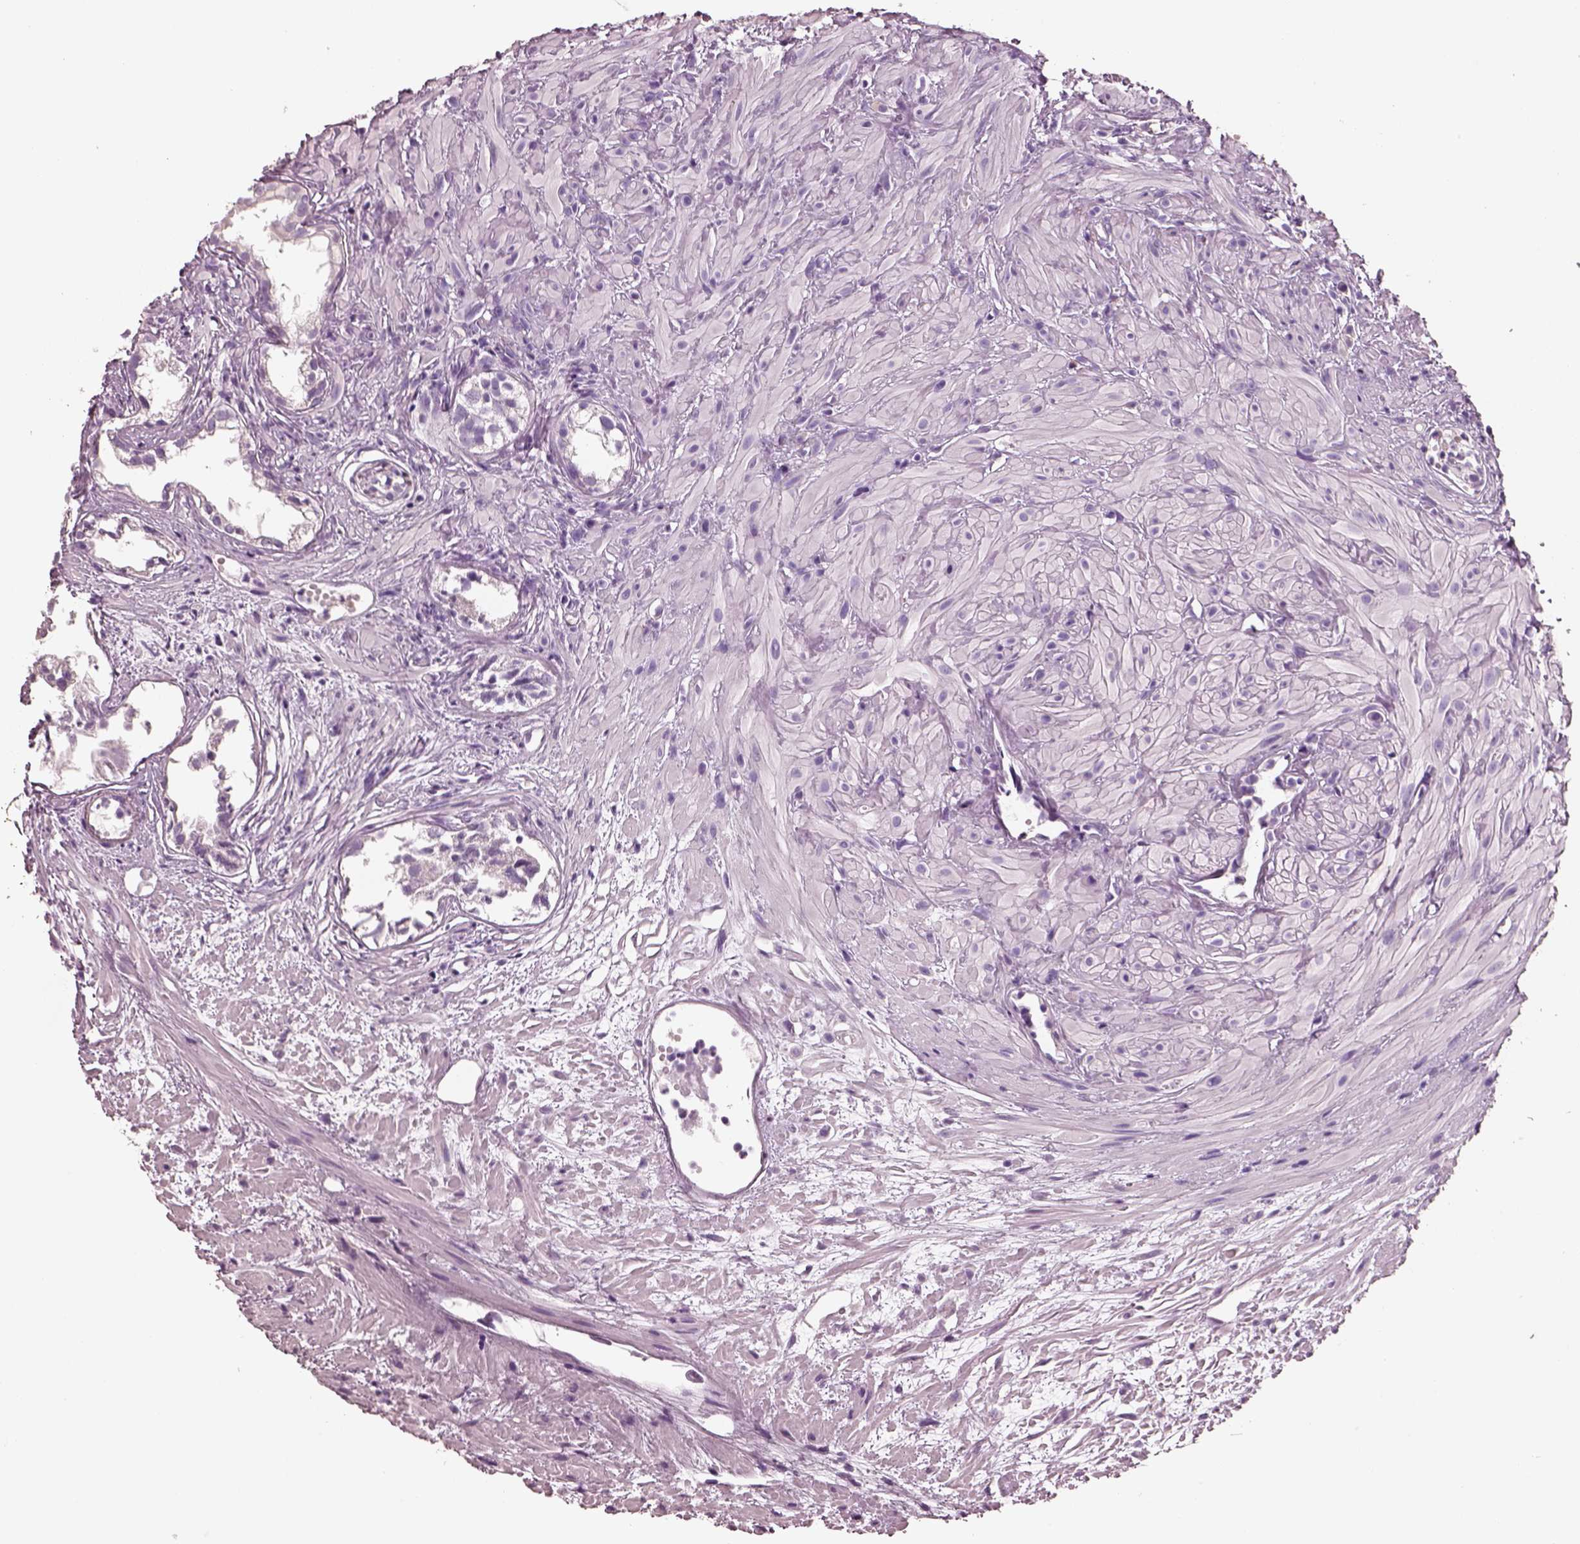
{"staining": {"intensity": "negative", "quantity": "none", "location": "none"}, "tissue": "prostate cancer", "cell_type": "Tumor cells", "image_type": "cancer", "snomed": [{"axis": "morphology", "description": "Adenocarcinoma, High grade"}, {"axis": "topography", "description": "Prostate"}], "caption": "Immunohistochemistry (IHC) micrograph of neoplastic tissue: human high-grade adenocarcinoma (prostate) stained with DAB shows no significant protein expression in tumor cells.", "gene": "PNOC", "patient": {"sex": "male", "age": 79}}